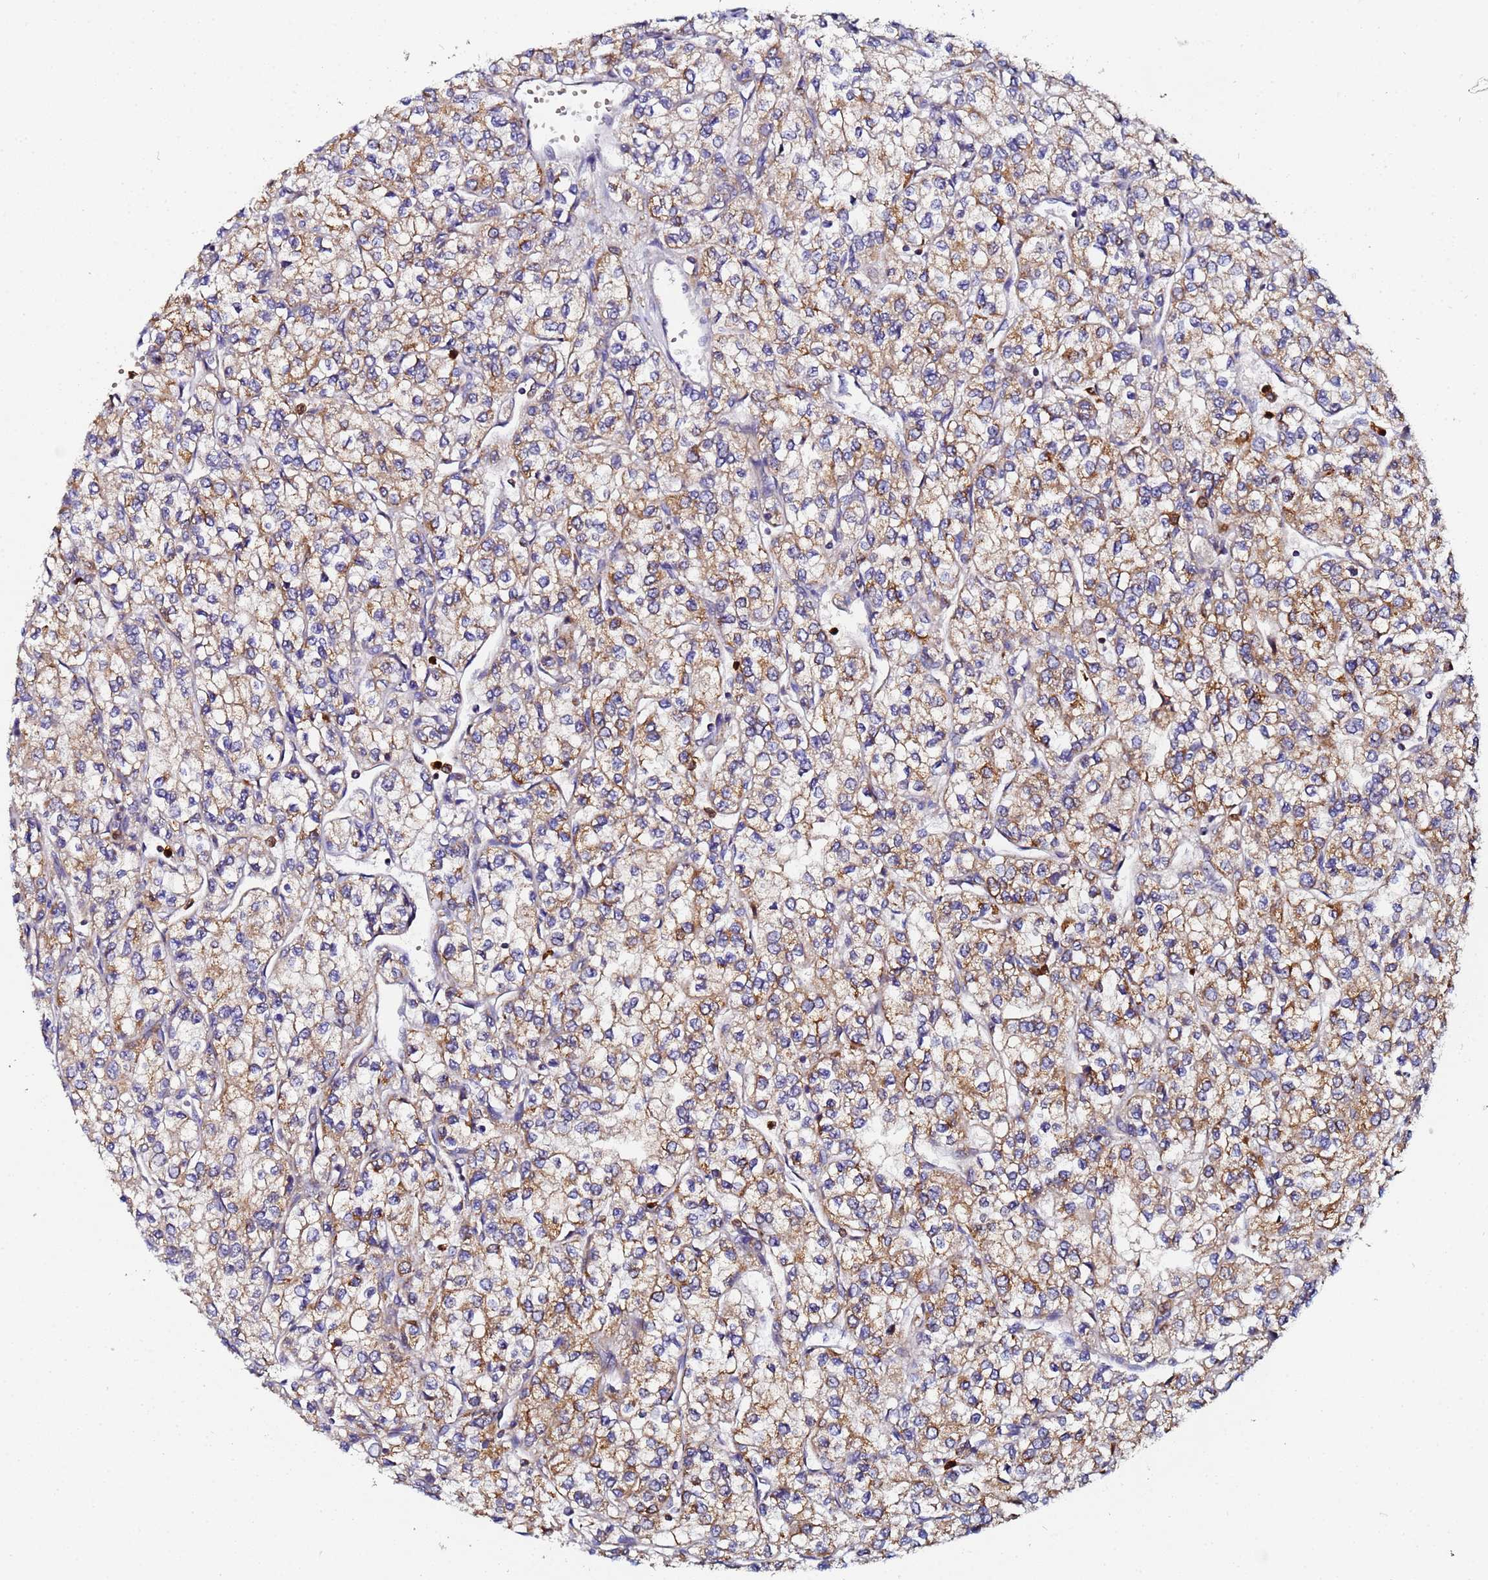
{"staining": {"intensity": "moderate", "quantity": ">75%", "location": "cytoplasmic/membranous"}, "tissue": "renal cancer", "cell_type": "Tumor cells", "image_type": "cancer", "snomed": [{"axis": "morphology", "description": "Adenocarcinoma, NOS"}, {"axis": "topography", "description": "Kidney"}], "caption": "Renal cancer was stained to show a protein in brown. There is medium levels of moderate cytoplasmic/membranous positivity in about >75% of tumor cells. (IHC, brightfield microscopy, high magnification).", "gene": "CCDC127", "patient": {"sex": "male", "age": 80}}